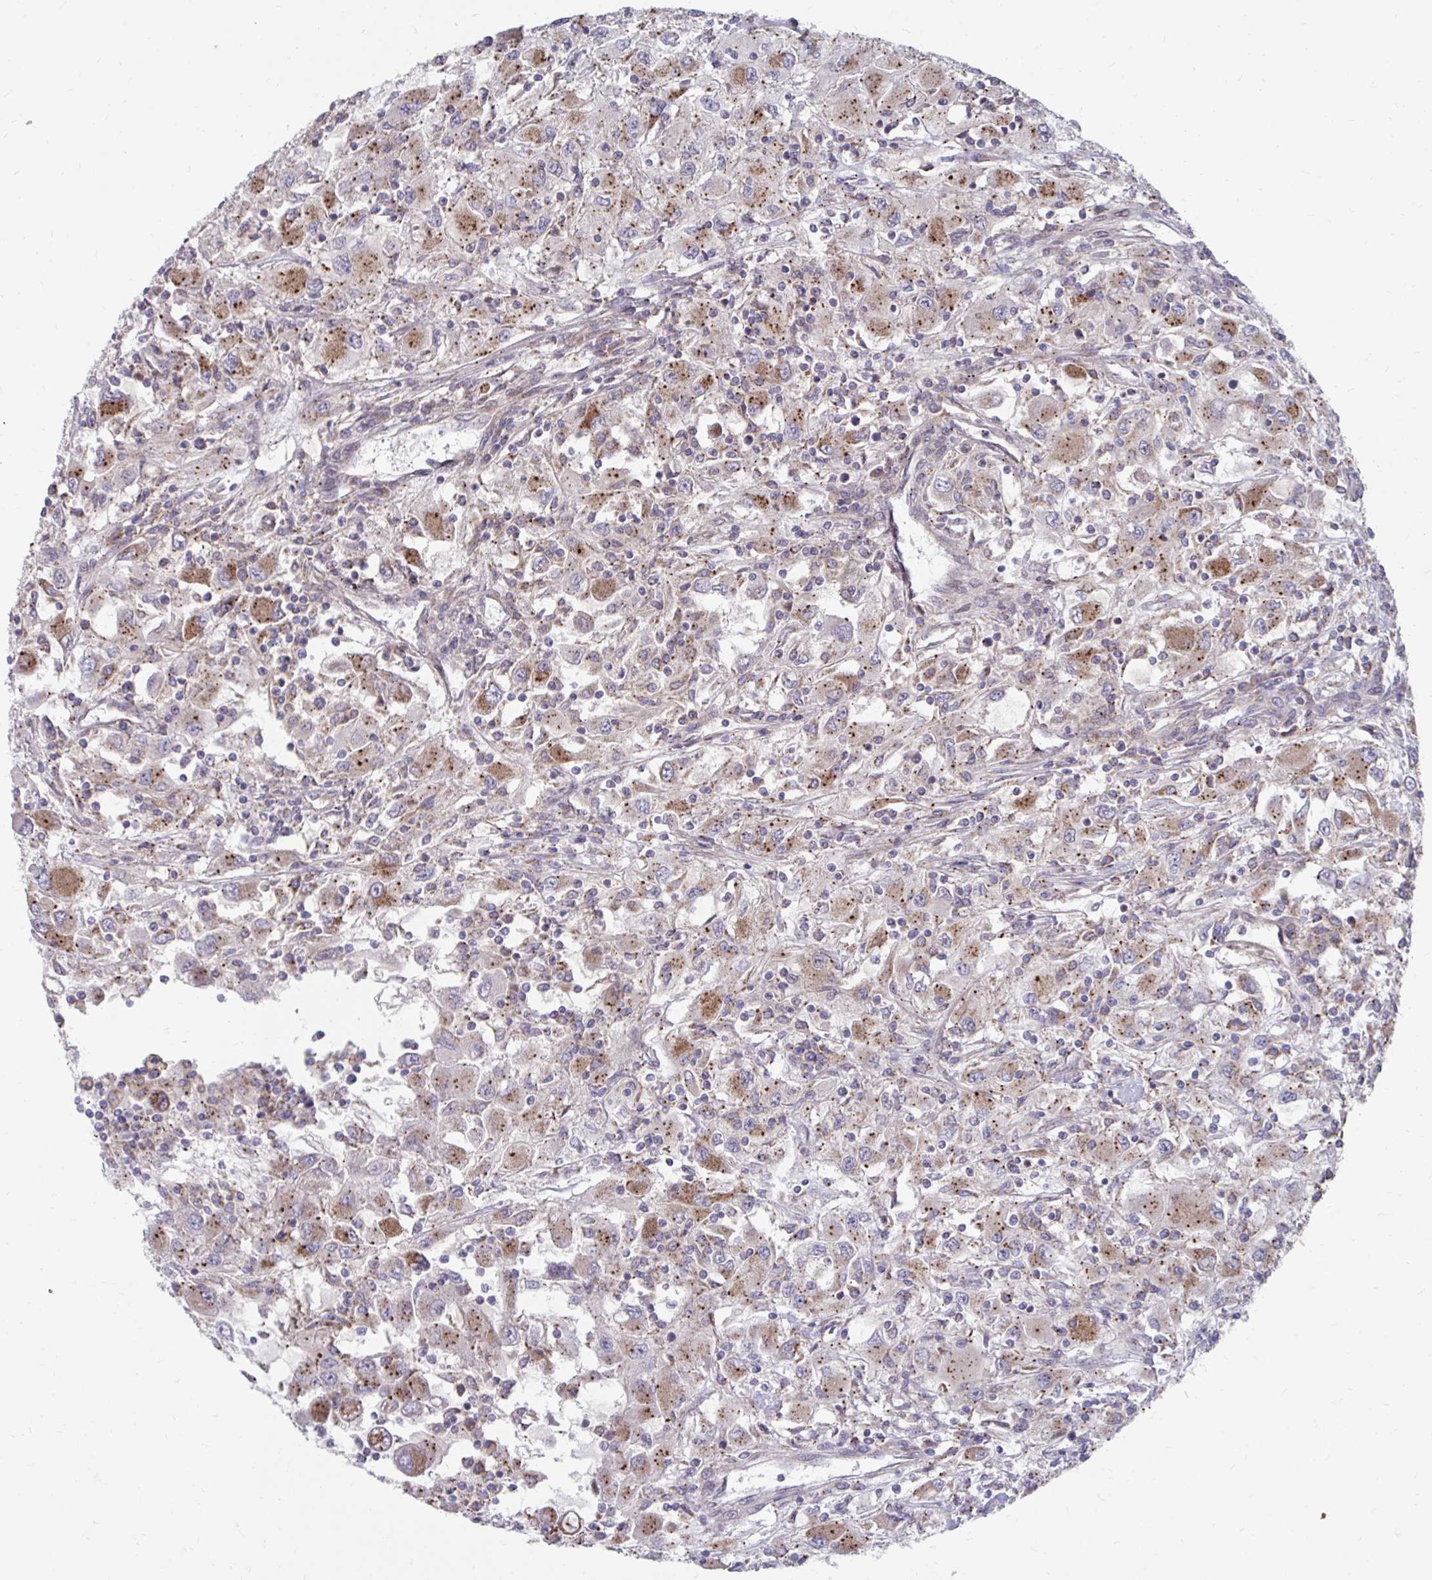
{"staining": {"intensity": "moderate", "quantity": ">75%", "location": "cytoplasmic/membranous"}, "tissue": "renal cancer", "cell_type": "Tumor cells", "image_type": "cancer", "snomed": [{"axis": "morphology", "description": "Adenocarcinoma, NOS"}, {"axis": "topography", "description": "Kidney"}], "caption": "Tumor cells exhibit moderate cytoplasmic/membranous expression in approximately >75% of cells in renal adenocarcinoma.", "gene": "ITPR2", "patient": {"sex": "female", "age": 67}}